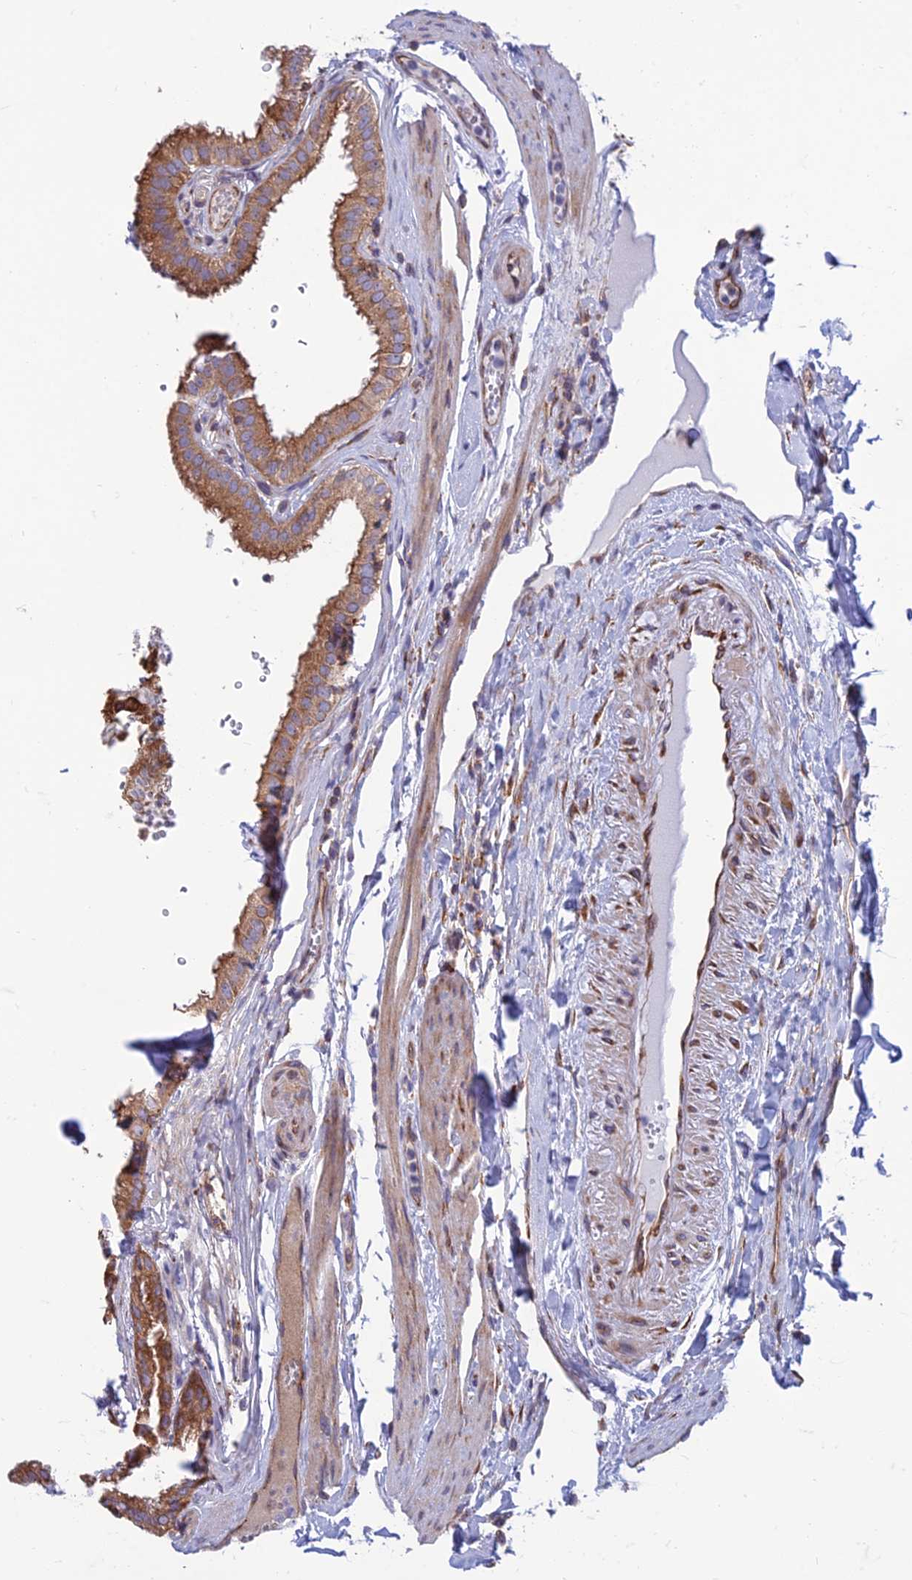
{"staining": {"intensity": "moderate", "quantity": ">75%", "location": "cytoplasmic/membranous"}, "tissue": "gallbladder", "cell_type": "Glandular cells", "image_type": "normal", "snomed": [{"axis": "morphology", "description": "Normal tissue, NOS"}, {"axis": "topography", "description": "Gallbladder"}], "caption": "Brown immunohistochemical staining in benign gallbladder demonstrates moderate cytoplasmic/membranous positivity in about >75% of glandular cells. The protein of interest is stained brown, and the nuclei are stained in blue (DAB IHC with brightfield microscopy, high magnification).", "gene": "RPL17", "patient": {"sex": "female", "age": 61}}